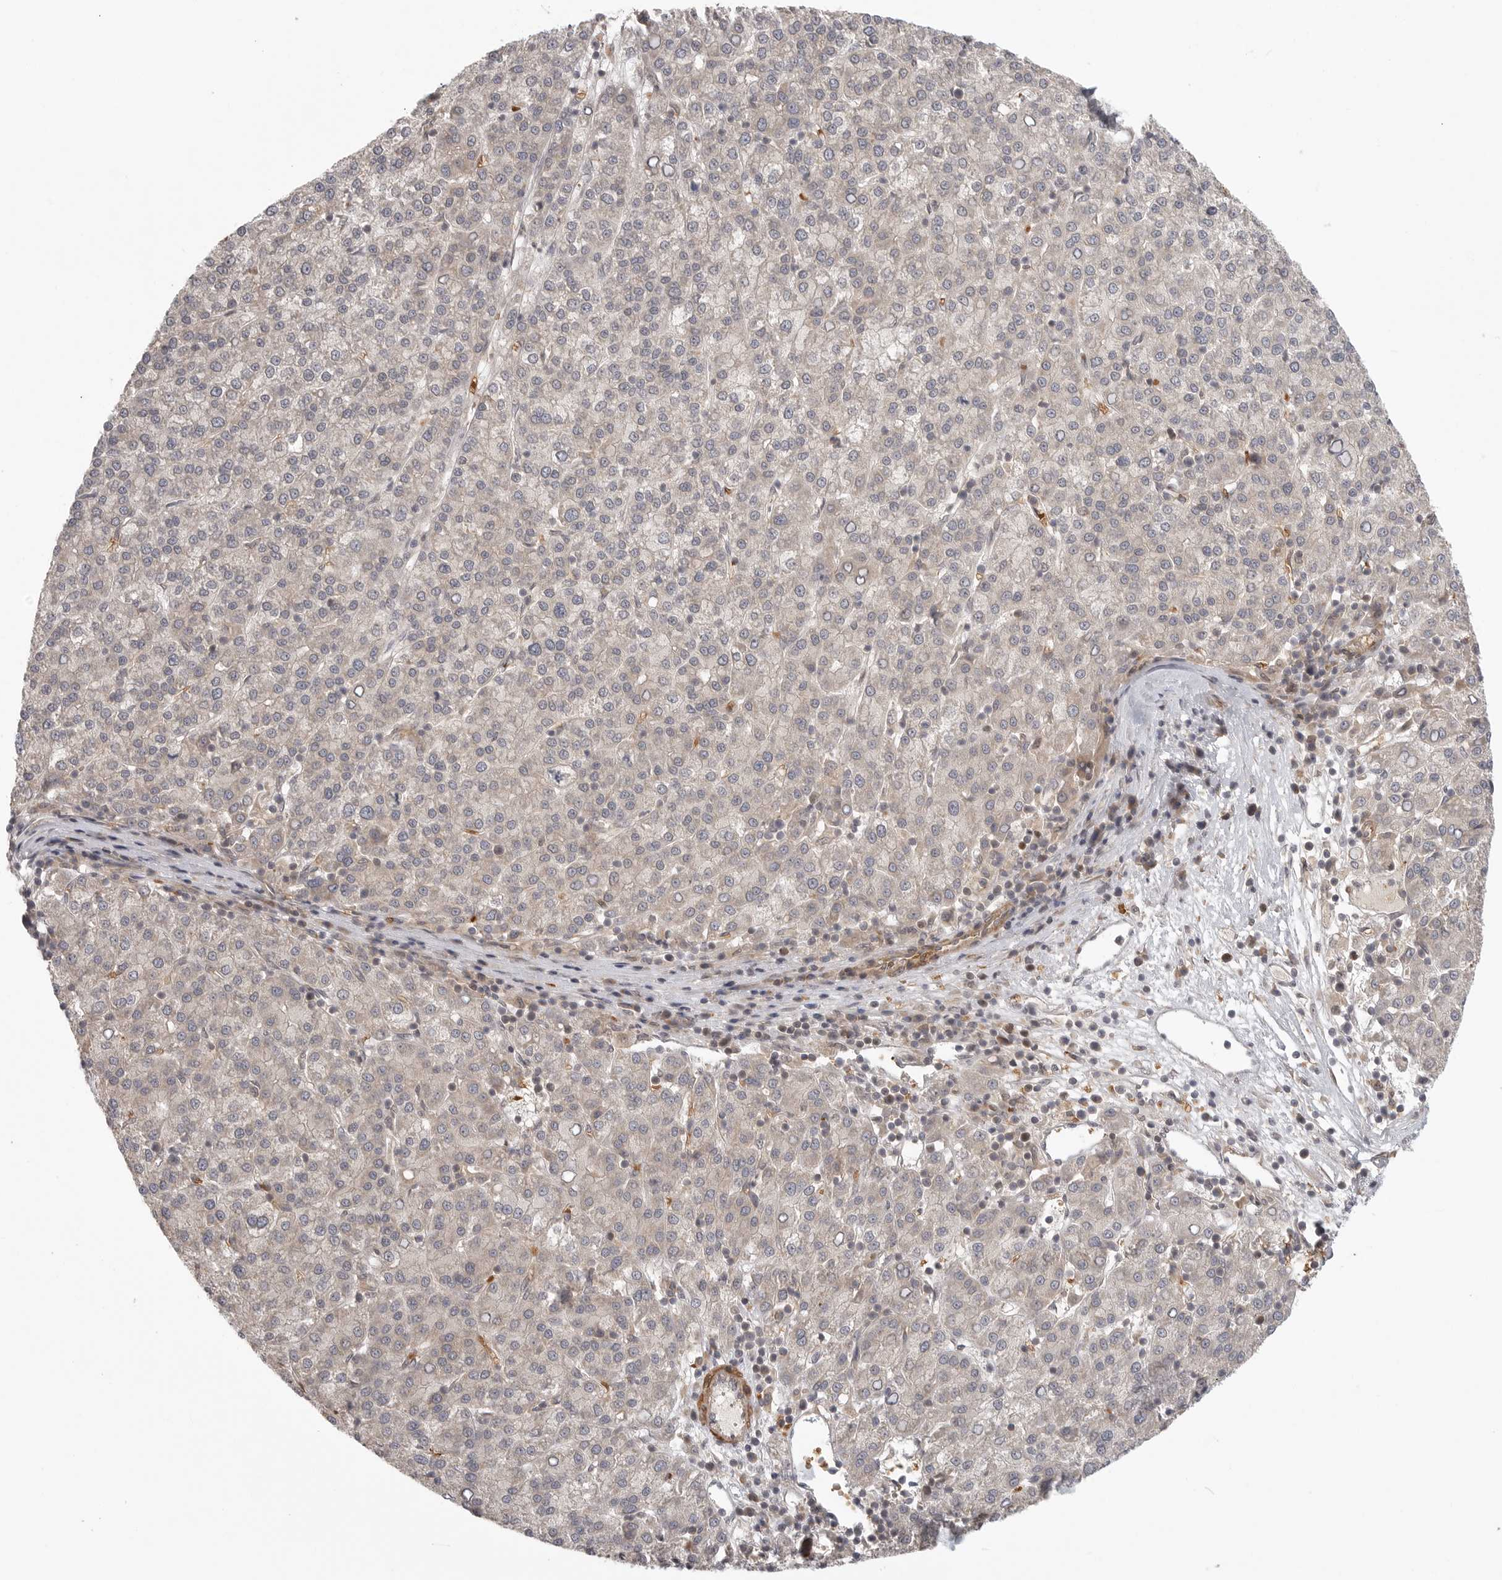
{"staining": {"intensity": "negative", "quantity": "none", "location": "none"}, "tissue": "liver cancer", "cell_type": "Tumor cells", "image_type": "cancer", "snomed": [{"axis": "morphology", "description": "Carcinoma, Hepatocellular, NOS"}, {"axis": "topography", "description": "Liver"}], "caption": "An image of human liver cancer (hepatocellular carcinoma) is negative for staining in tumor cells.", "gene": "CCPG1", "patient": {"sex": "female", "age": 58}}